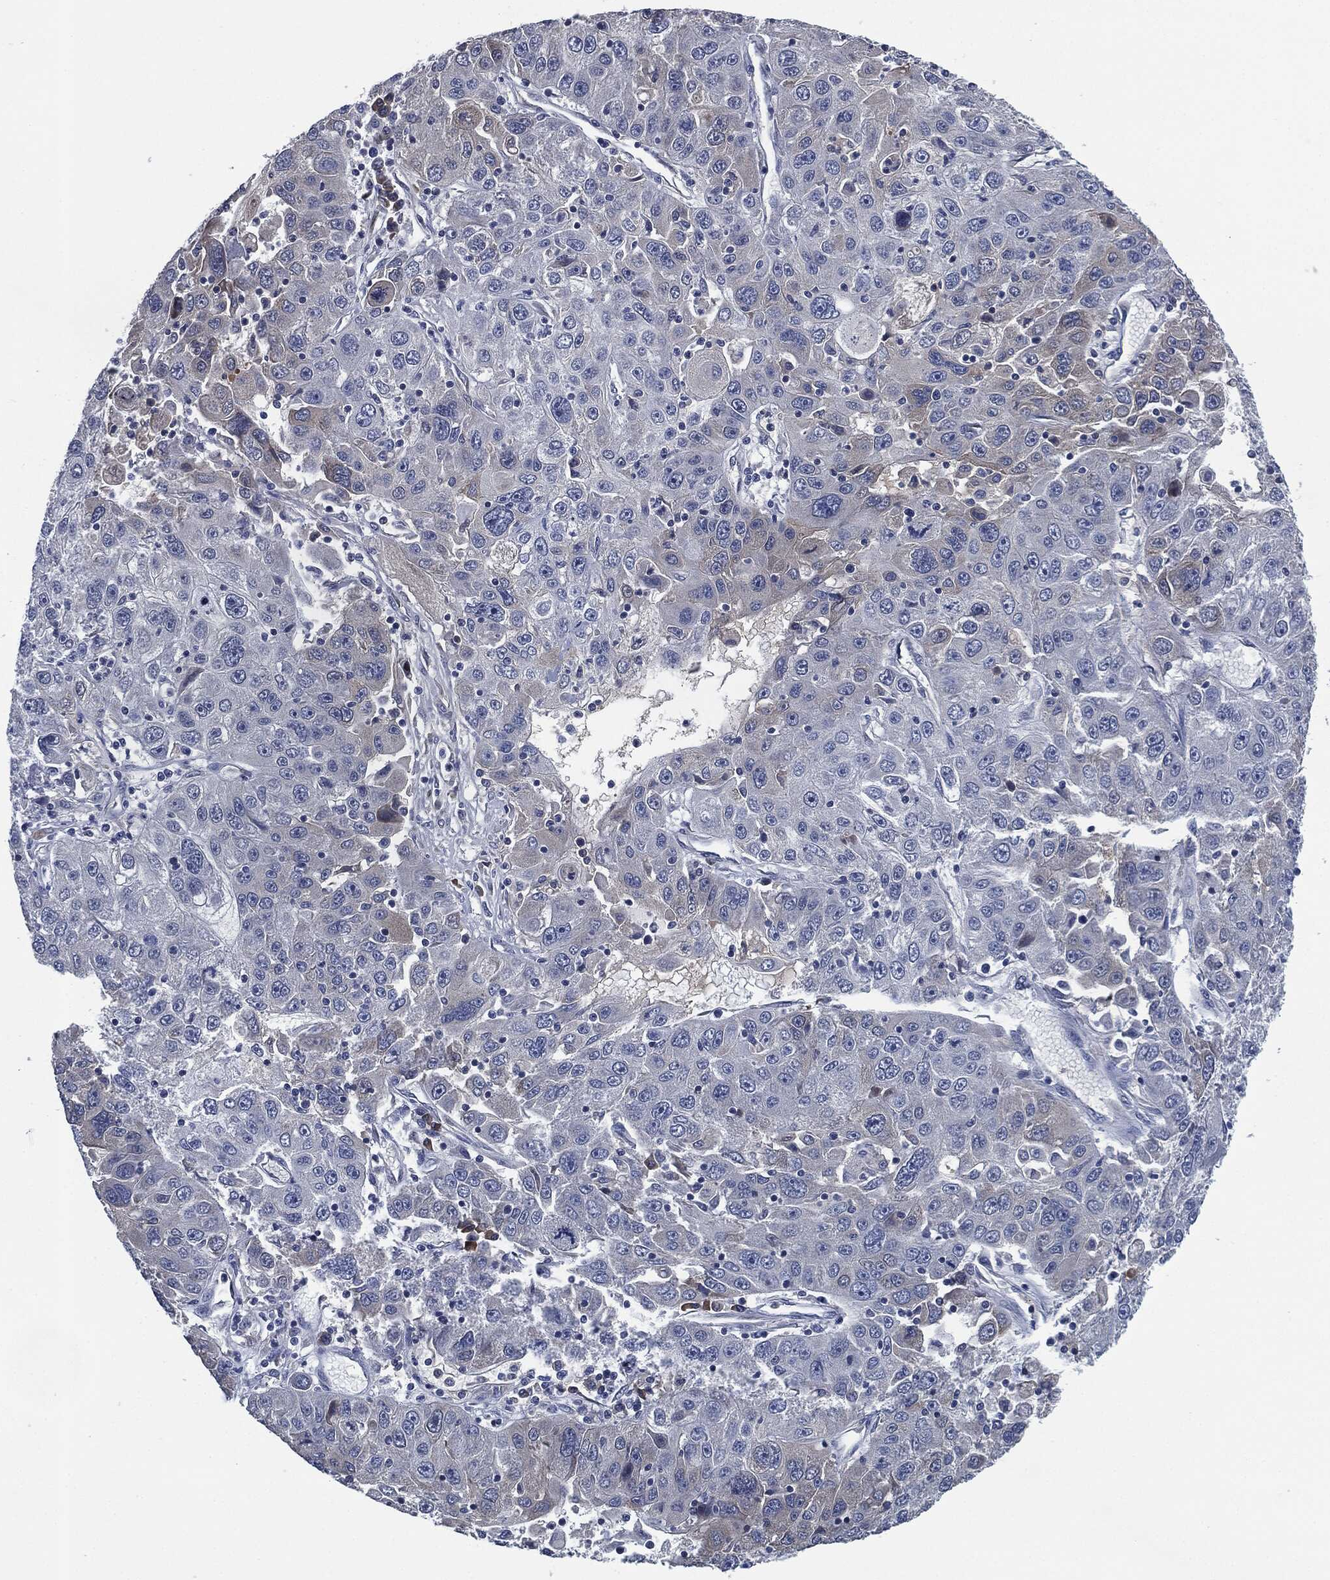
{"staining": {"intensity": "negative", "quantity": "none", "location": "none"}, "tissue": "stomach cancer", "cell_type": "Tumor cells", "image_type": "cancer", "snomed": [{"axis": "morphology", "description": "Adenocarcinoma, NOS"}, {"axis": "topography", "description": "Stomach"}], "caption": "Immunohistochemistry of stomach cancer displays no staining in tumor cells.", "gene": "IL2RG", "patient": {"sex": "male", "age": 56}}